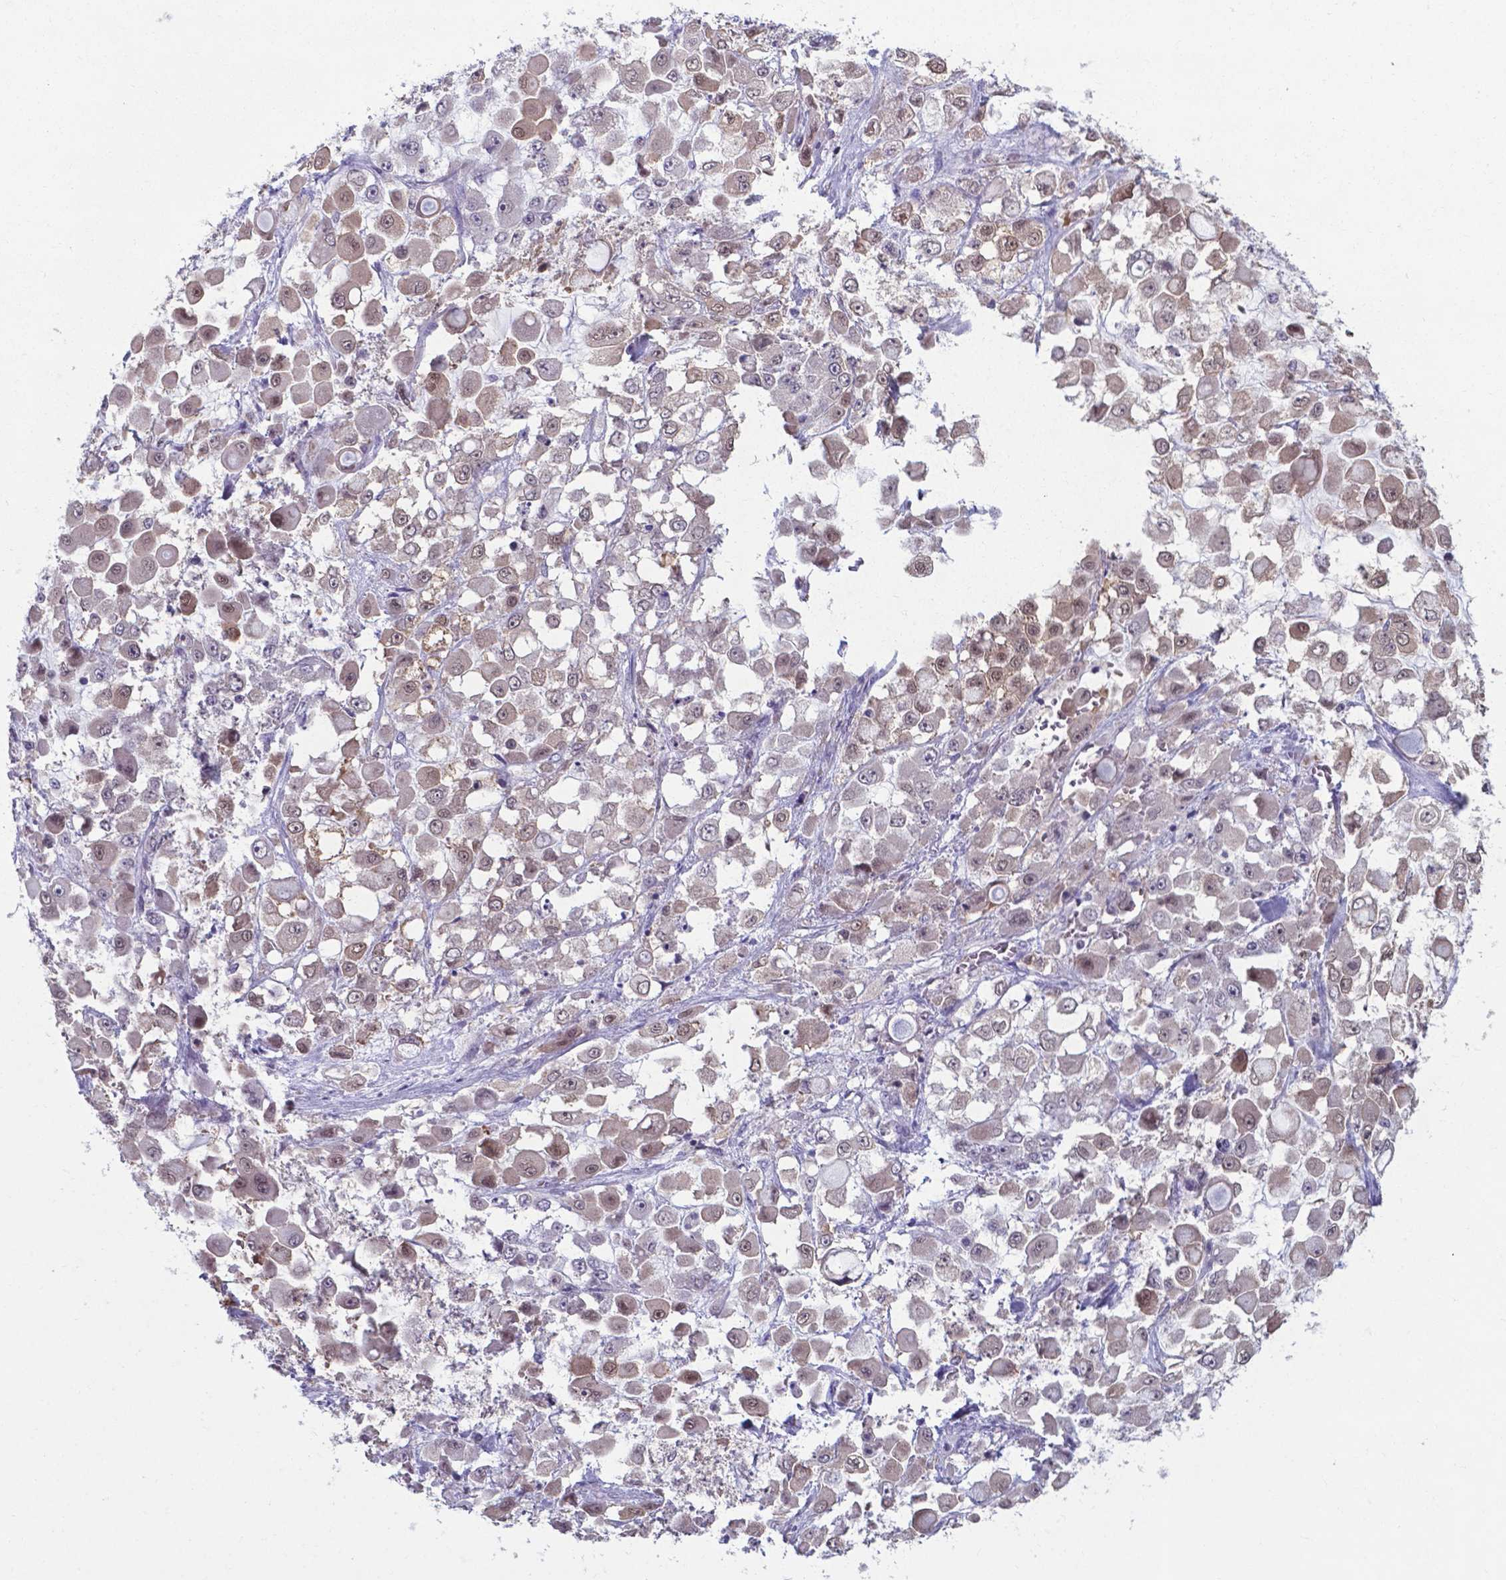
{"staining": {"intensity": "weak", "quantity": "25%-75%", "location": "nuclear"}, "tissue": "stomach cancer", "cell_type": "Tumor cells", "image_type": "cancer", "snomed": [{"axis": "morphology", "description": "Adenocarcinoma, NOS"}, {"axis": "topography", "description": "Stomach"}], "caption": "A low amount of weak nuclear expression is present in approximately 25%-75% of tumor cells in adenocarcinoma (stomach) tissue.", "gene": "AP5B1", "patient": {"sex": "female", "age": 76}}